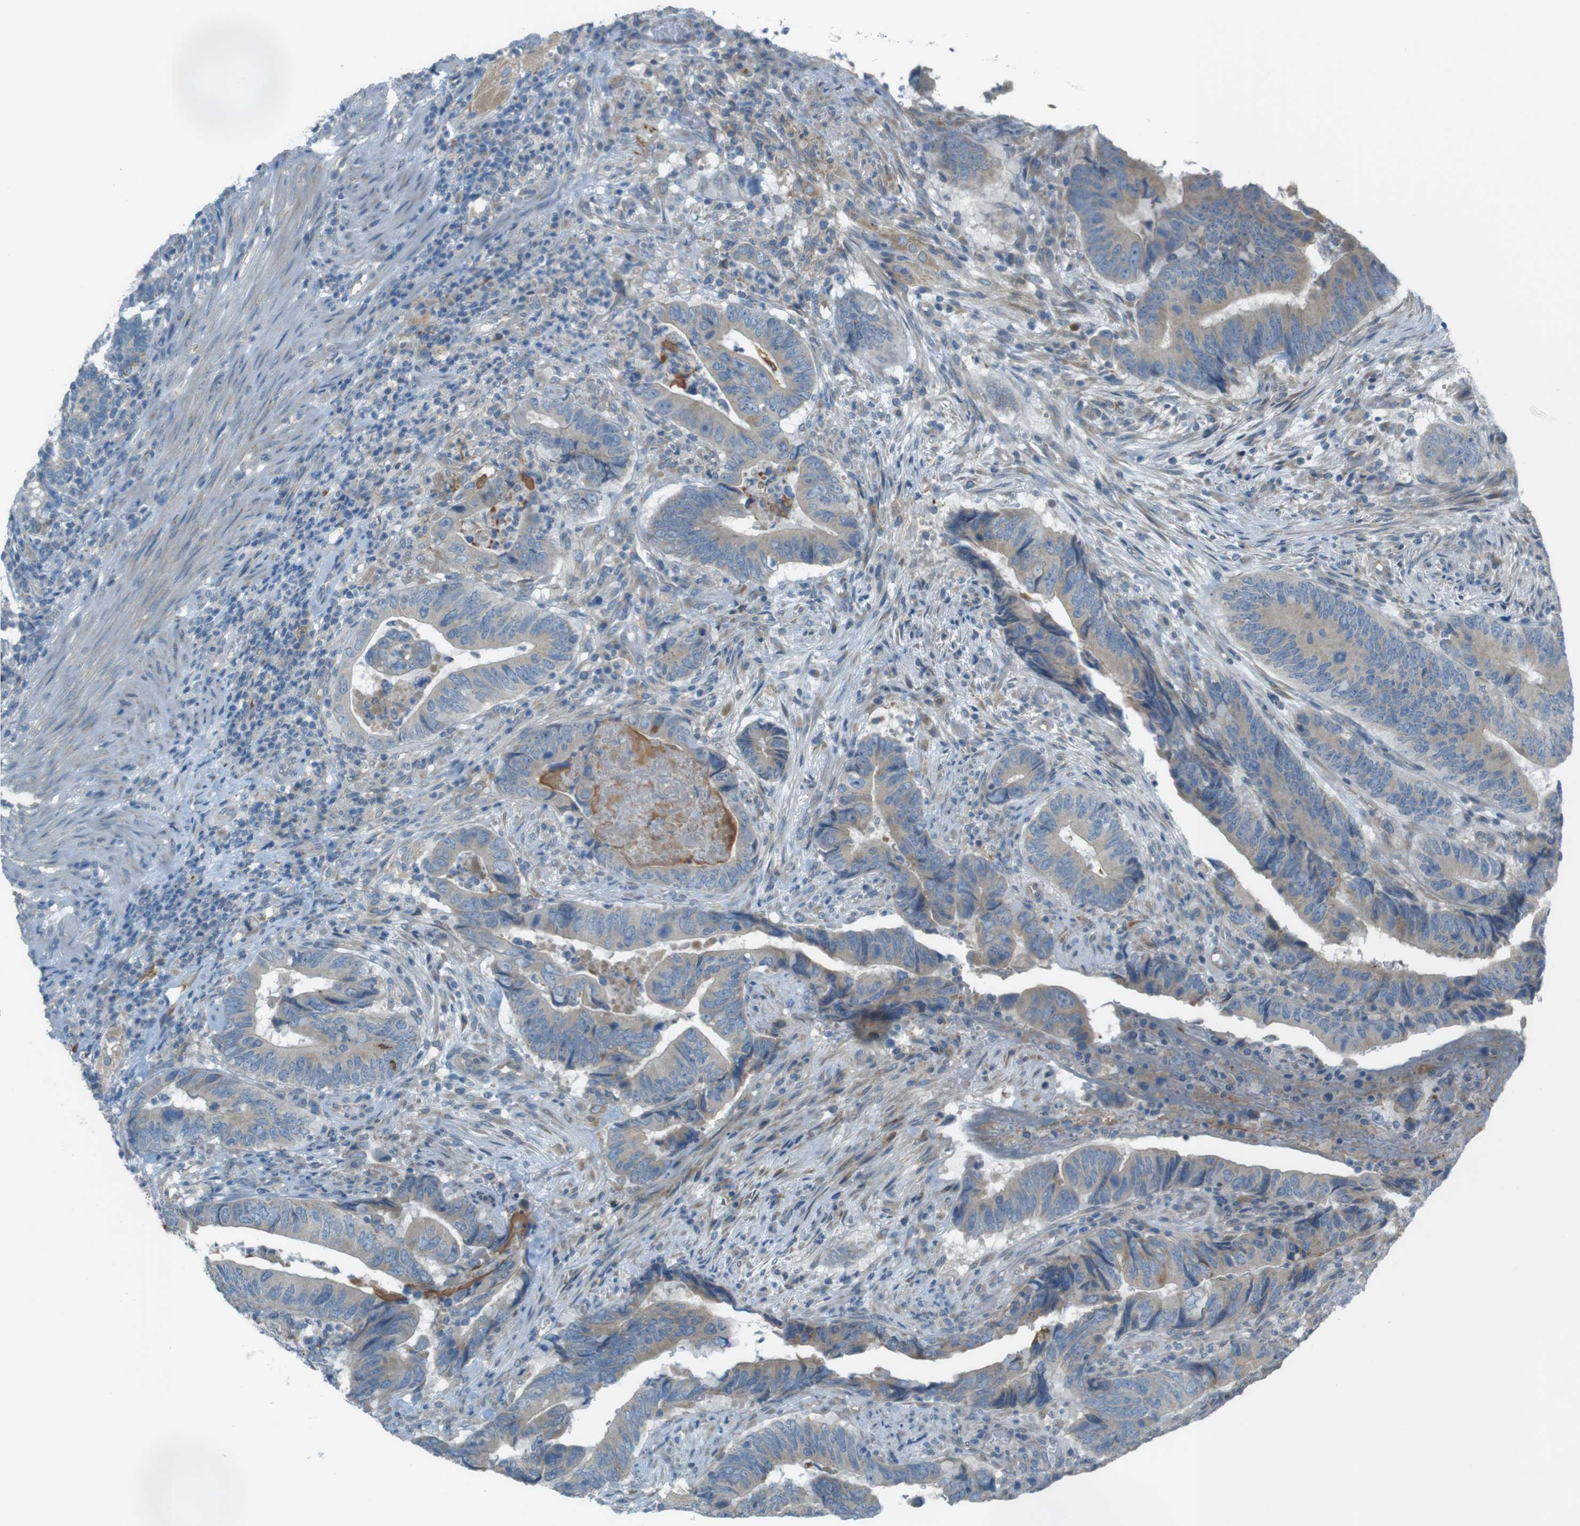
{"staining": {"intensity": "weak", "quantity": ">75%", "location": "cytoplasmic/membranous"}, "tissue": "colorectal cancer", "cell_type": "Tumor cells", "image_type": "cancer", "snomed": [{"axis": "morphology", "description": "Normal tissue, NOS"}, {"axis": "morphology", "description": "Adenocarcinoma, NOS"}, {"axis": "topography", "description": "Colon"}], "caption": "Immunohistochemical staining of human adenocarcinoma (colorectal) demonstrates weak cytoplasmic/membranous protein positivity in approximately >75% of tumor cells.", "gene": "TMEM41B", "patient": {"sex": "male", "age": 56}}